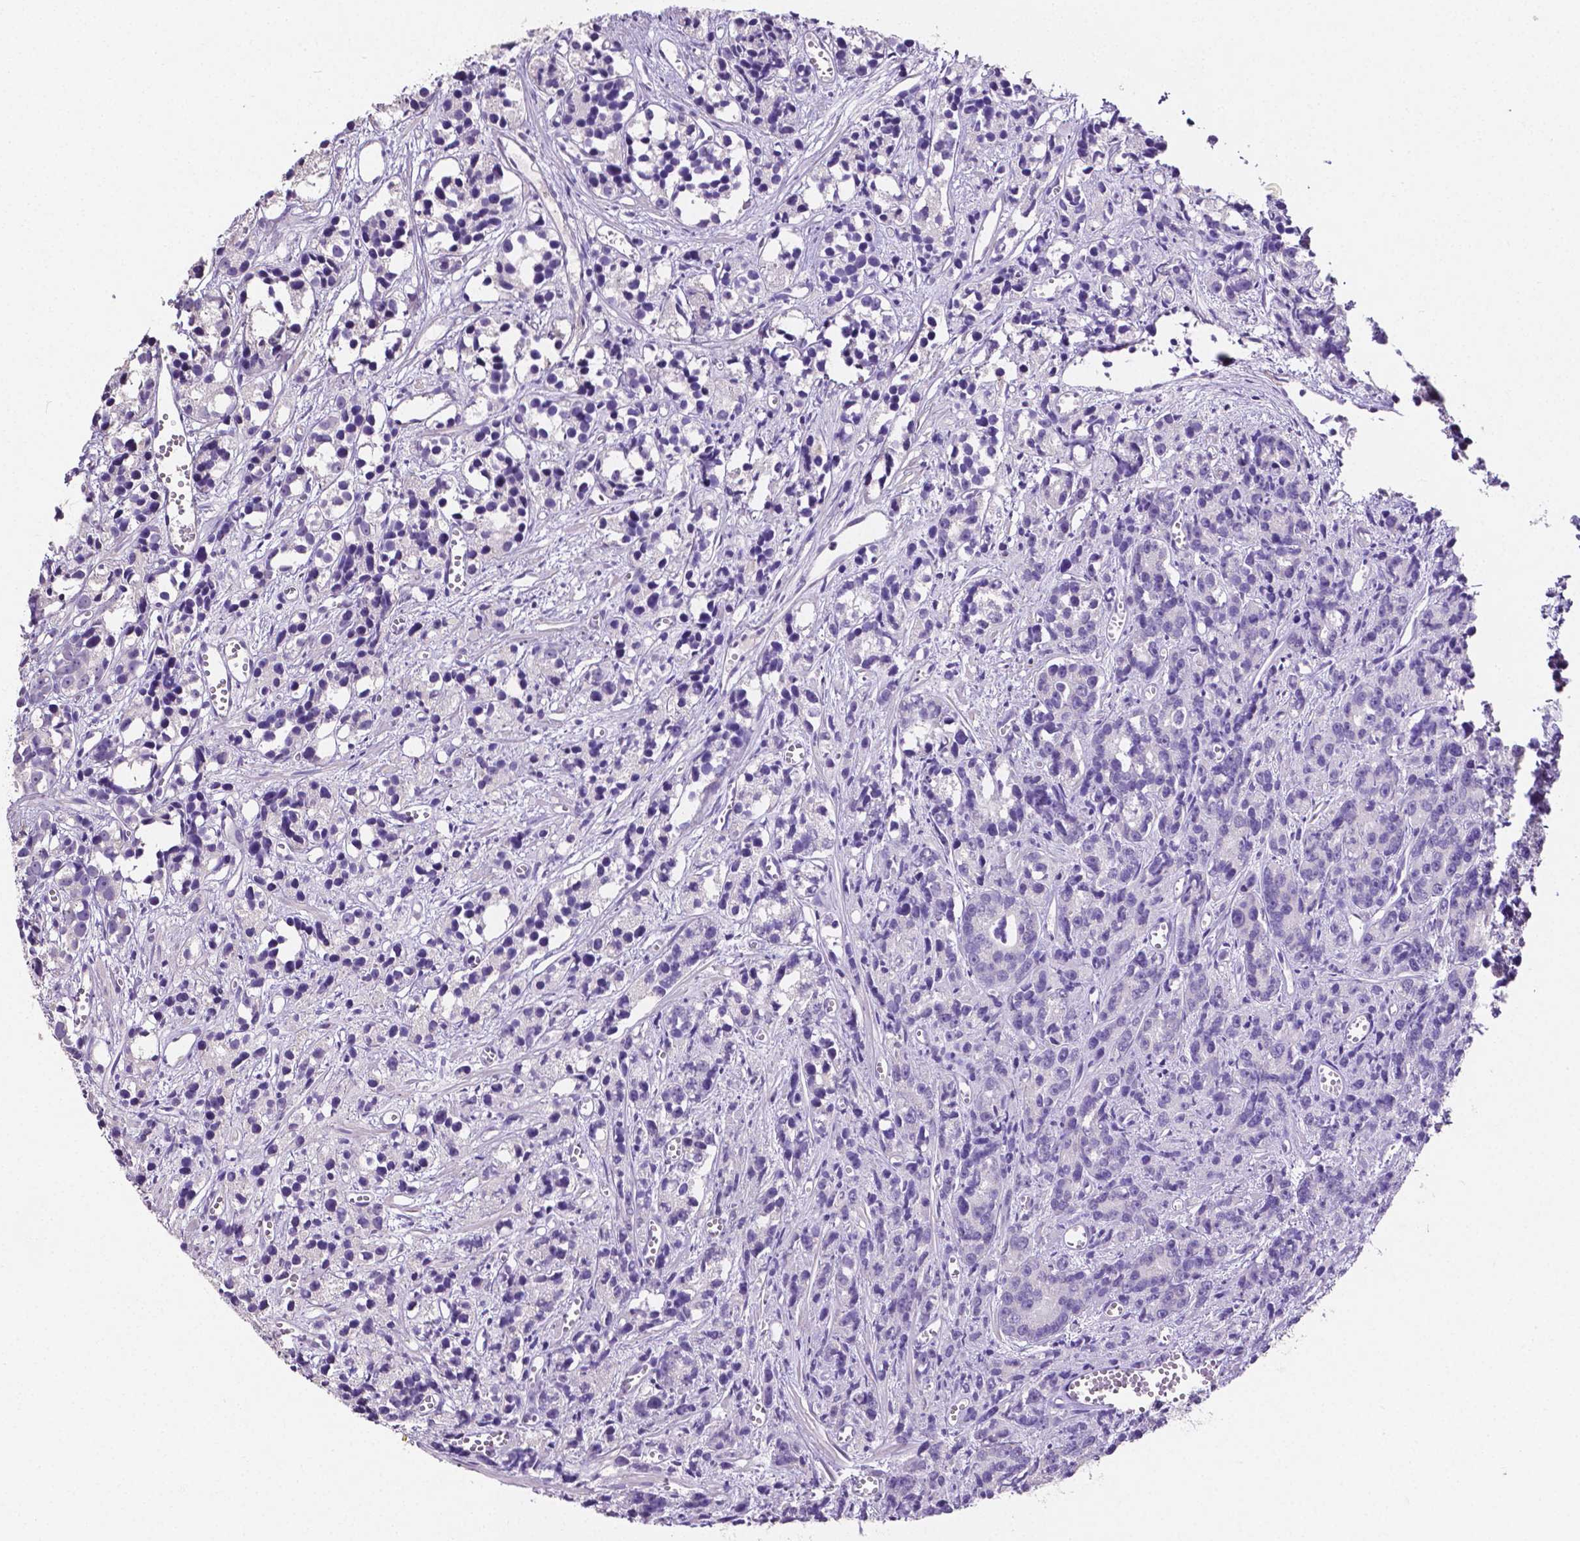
{"staining": {"intensity": "negative", "quantity": "none", "location": "none"}, "tissue": "prostate cancer", "cell_type": "Tumor cells", "image_type": "cancer", "snomed": [{"axis": "morphology", "description": "Adenocarcinoma, High grade"}, {"axis": "topography", "description": "Prostate"}], "caption": "Histopathology image shows no significant protein positivity in tumor cells of prostate cancer (adenocarcinoma (high-grade)).", "gene": "SLC22A2", "patient": {"sex": "male", "age": 77}}